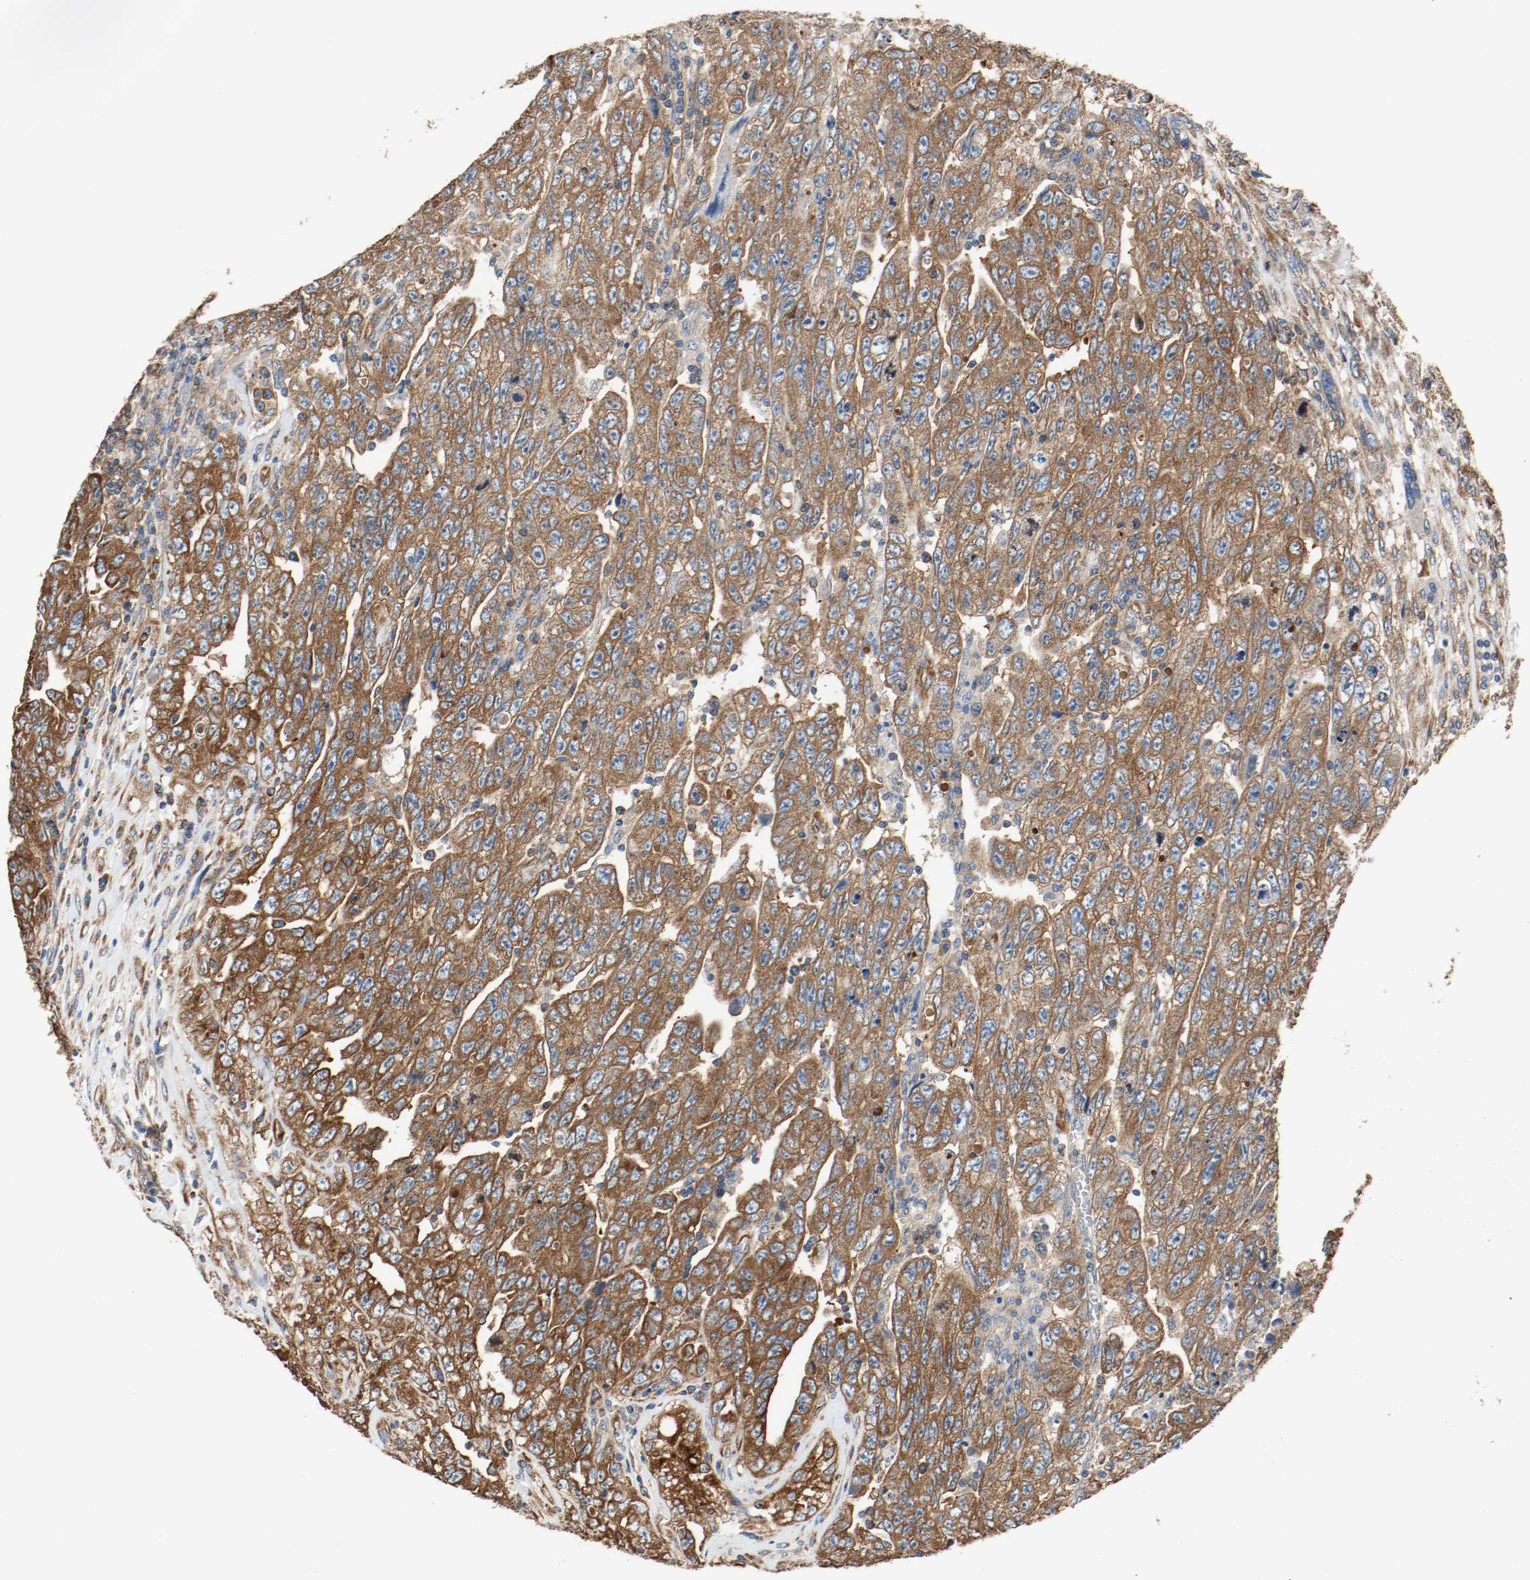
{"staining": {"intensity": "moderate", "quantity": ">75%", "location": "cytoplasmic/membranous"}, "tissue": "testis cancer", "cell_type": "Tumor cells", "image_type": "cancer", "snomed": [{"axis": "morphology", "description": "Carcinoma, Embryonal, NOS"}, {"axis": "topography", "description": "Testis"}], "caption": "Immunohistochemical staining of embryonal carcinoma (testis) displays moderate cytoplasmic/membranous protein staining in about >75% of tumor cells. The protein is shown in brown color, while the nuclei are stained blue.", "gene": "TUBA3D", "patient": {"sex": "male", "age": 28}}